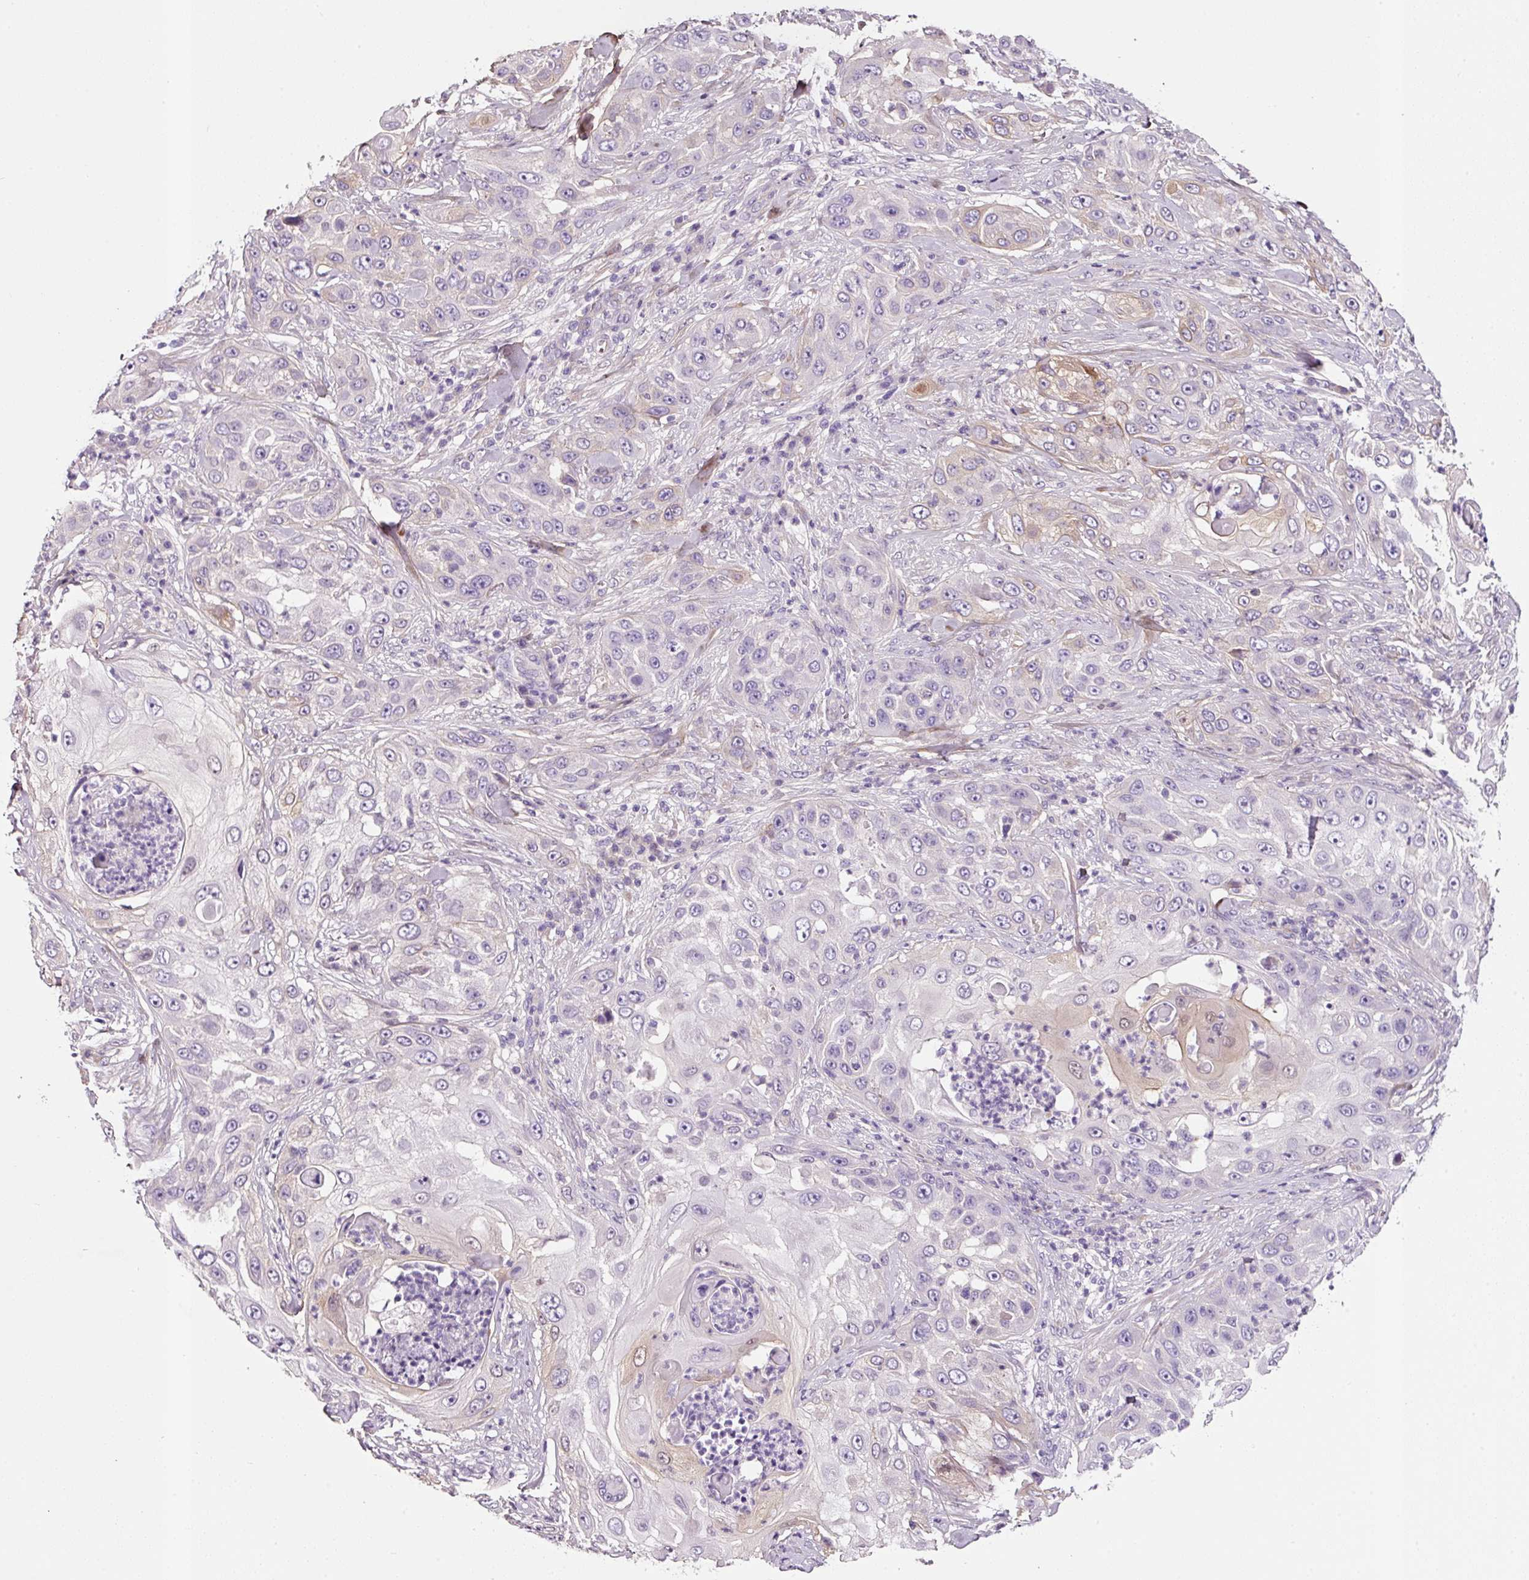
{"staining": {"intensity": "negative", "quantity": "none", "location": "none"}, "tissue": "skin cancer", "cell_type": "Tumor cells", "image_type": "cancer", "snomed": [{"axis": "morphology", "description": "Squamous cell carcinoma, NOS"}, {"axis": "topography", "description": "Skin"}], "caption": "Tumor cells are negative for protein expression in human skin squamous cell carcinoma.", "gene": "SOS2", "patient": {"sex": "female", "age": 44}}